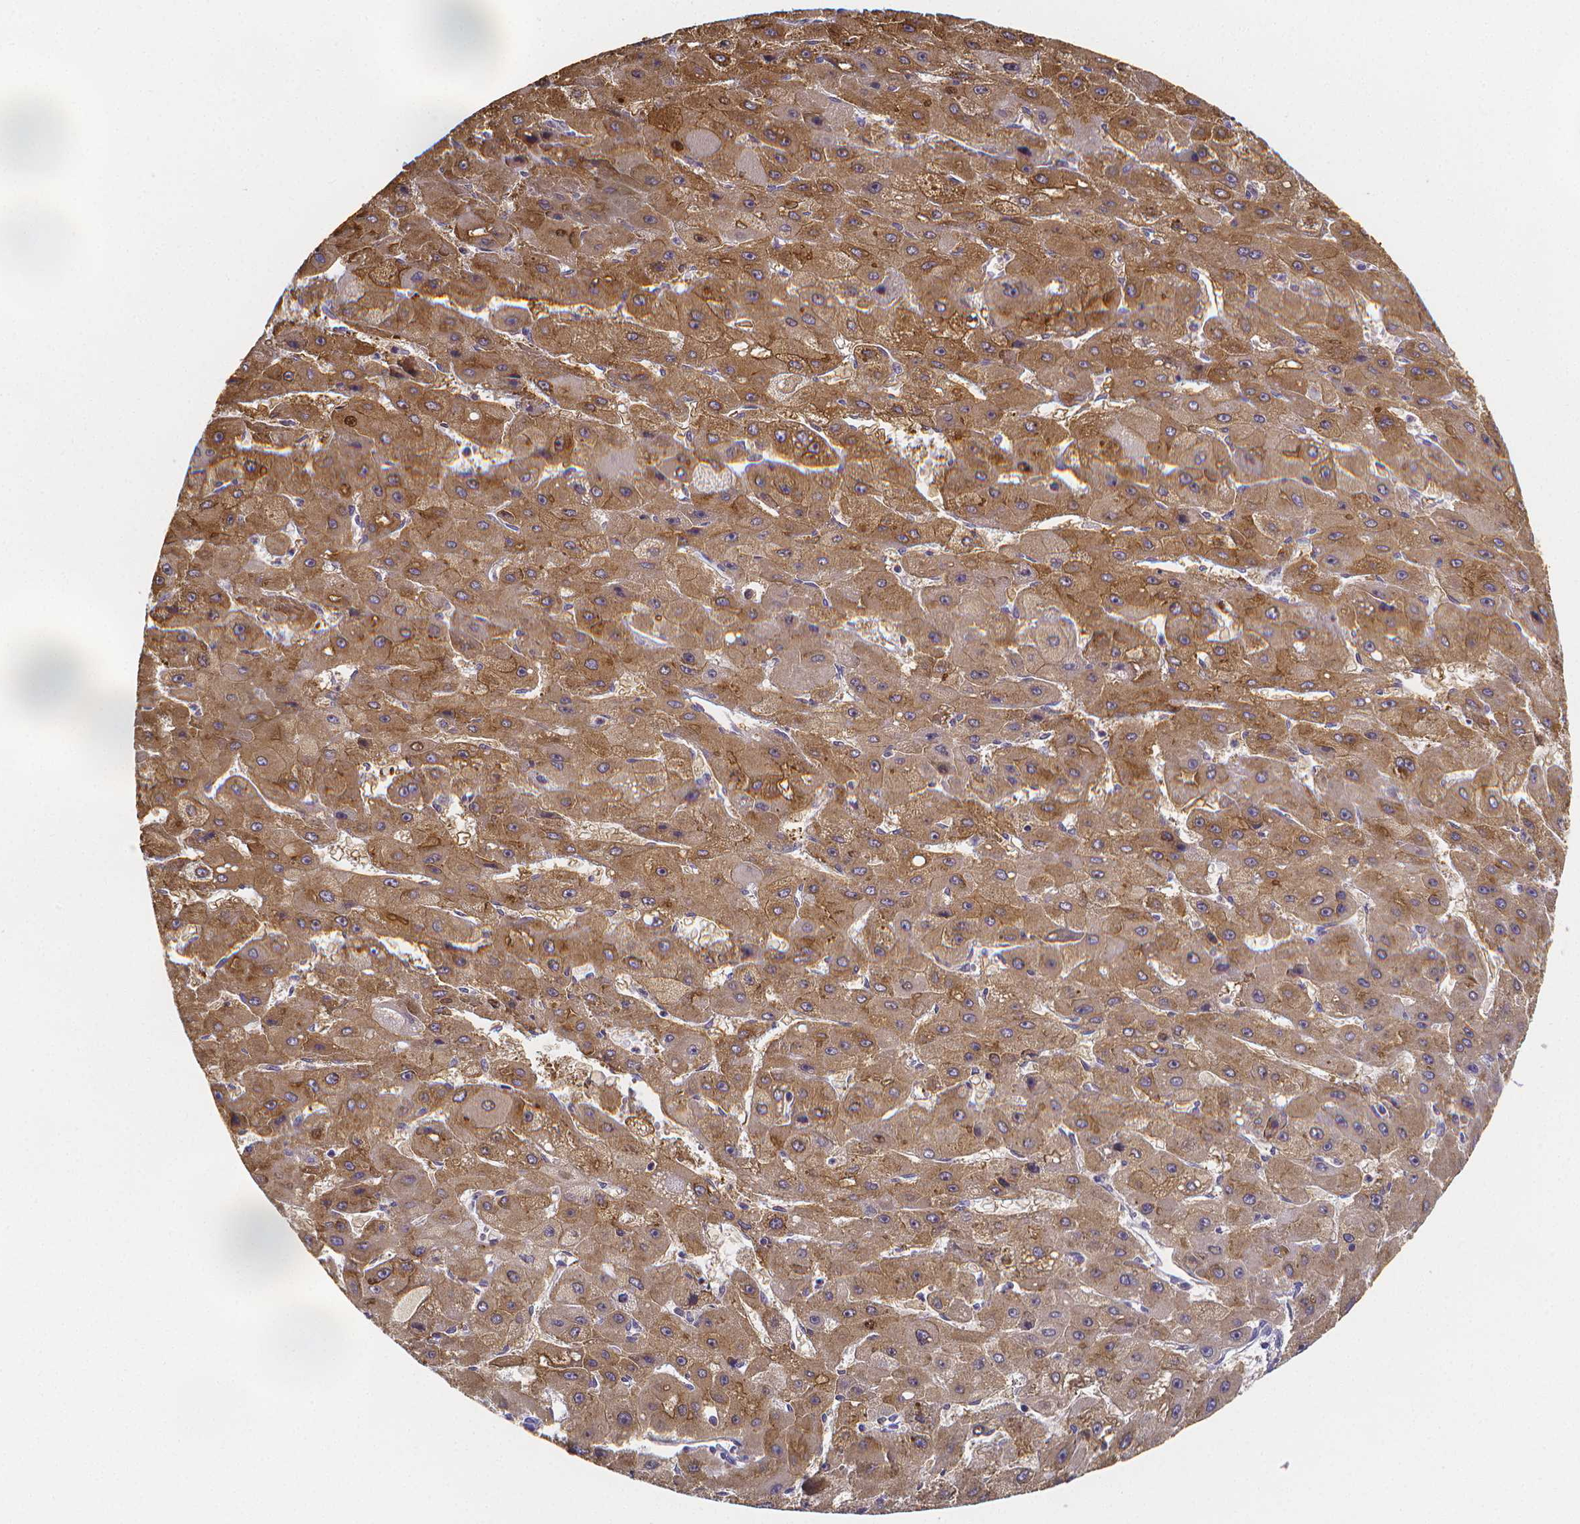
{"staining": {"intensity": "moderate", "quantity": ">75%", "location": "cytoplasmic/membranous"}, "tissue": "liver cancer", "cell_type": "Tumor cells", "image_type": "cancer", "snomed": [{"axis": "morphology", "description": "Carcinoma, Hepatocellular, NOS"}, {"axis": "topography", "description": "Liver"}], "caption": "Human liver hepatocellular carcinoma stained for a protein (brown) demonstrates moderate cytoplasmic/membranous positive positivity in approximately >75% of tumor cells.", "gene": "PAH", "patient": {"sex": "female", "age": 25}}